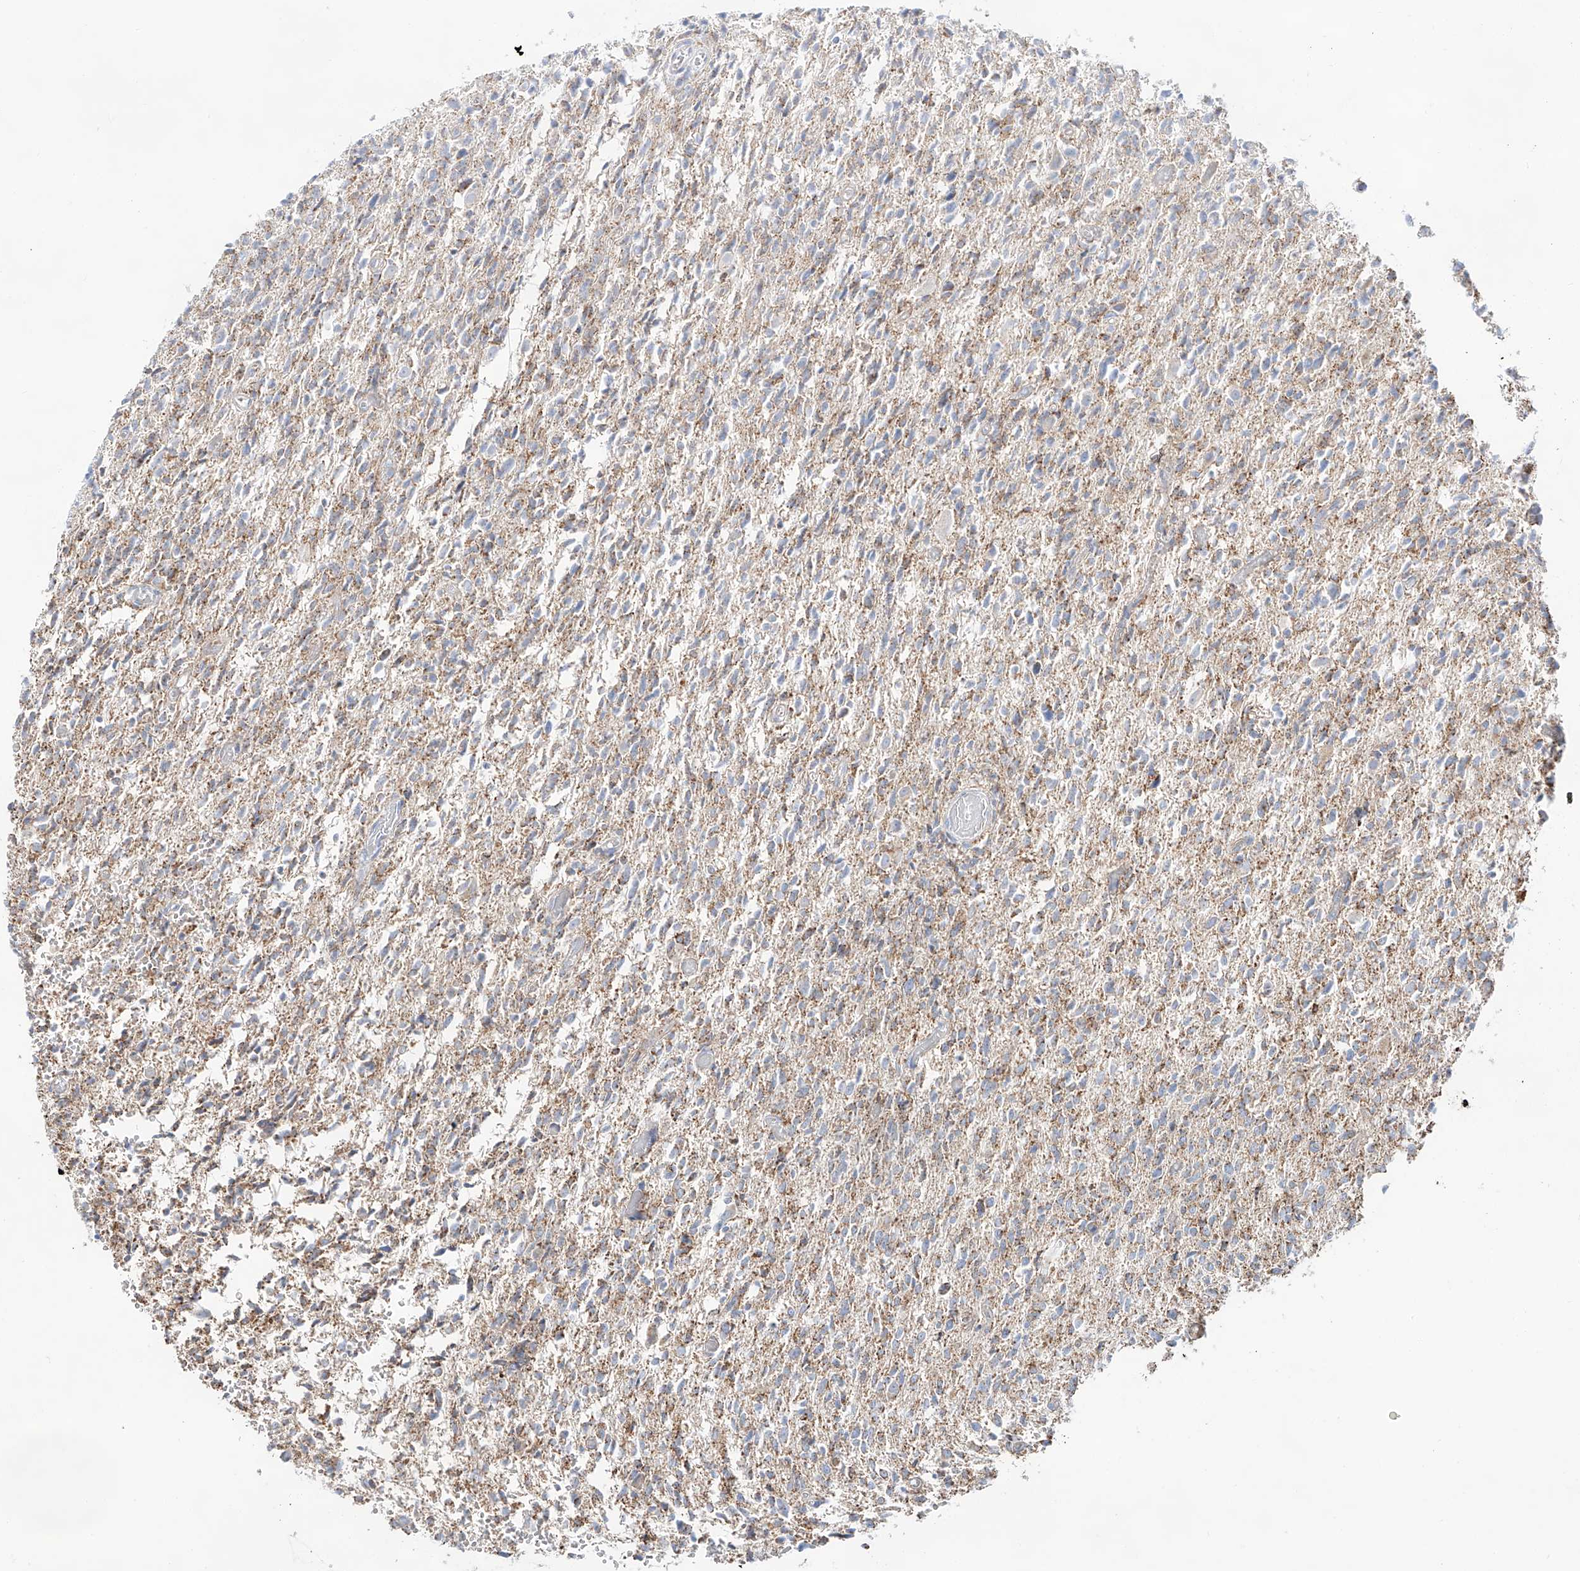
{"staining": {"intensity": "moderate", "quantity": "<25%", "location": "cytoplasmic/membranous"}, "tissue": "glioma", "cell_type": "Tumor cells", "image_type": "cancer", "snomed": [{"axis": "morphology", "description": "Glioma, malignant, High grade"}, {"axis": "topography", "description": "Brain"}], "caption": "Immunohistochemistry (IHC) (DAB) staining of human glioma exhibits moderate cytoplasmic/membranous protein expression in approximately <25% of tumor cells.", "gene": "TTC27", "patient": {"sex": "female", "age": 57}}